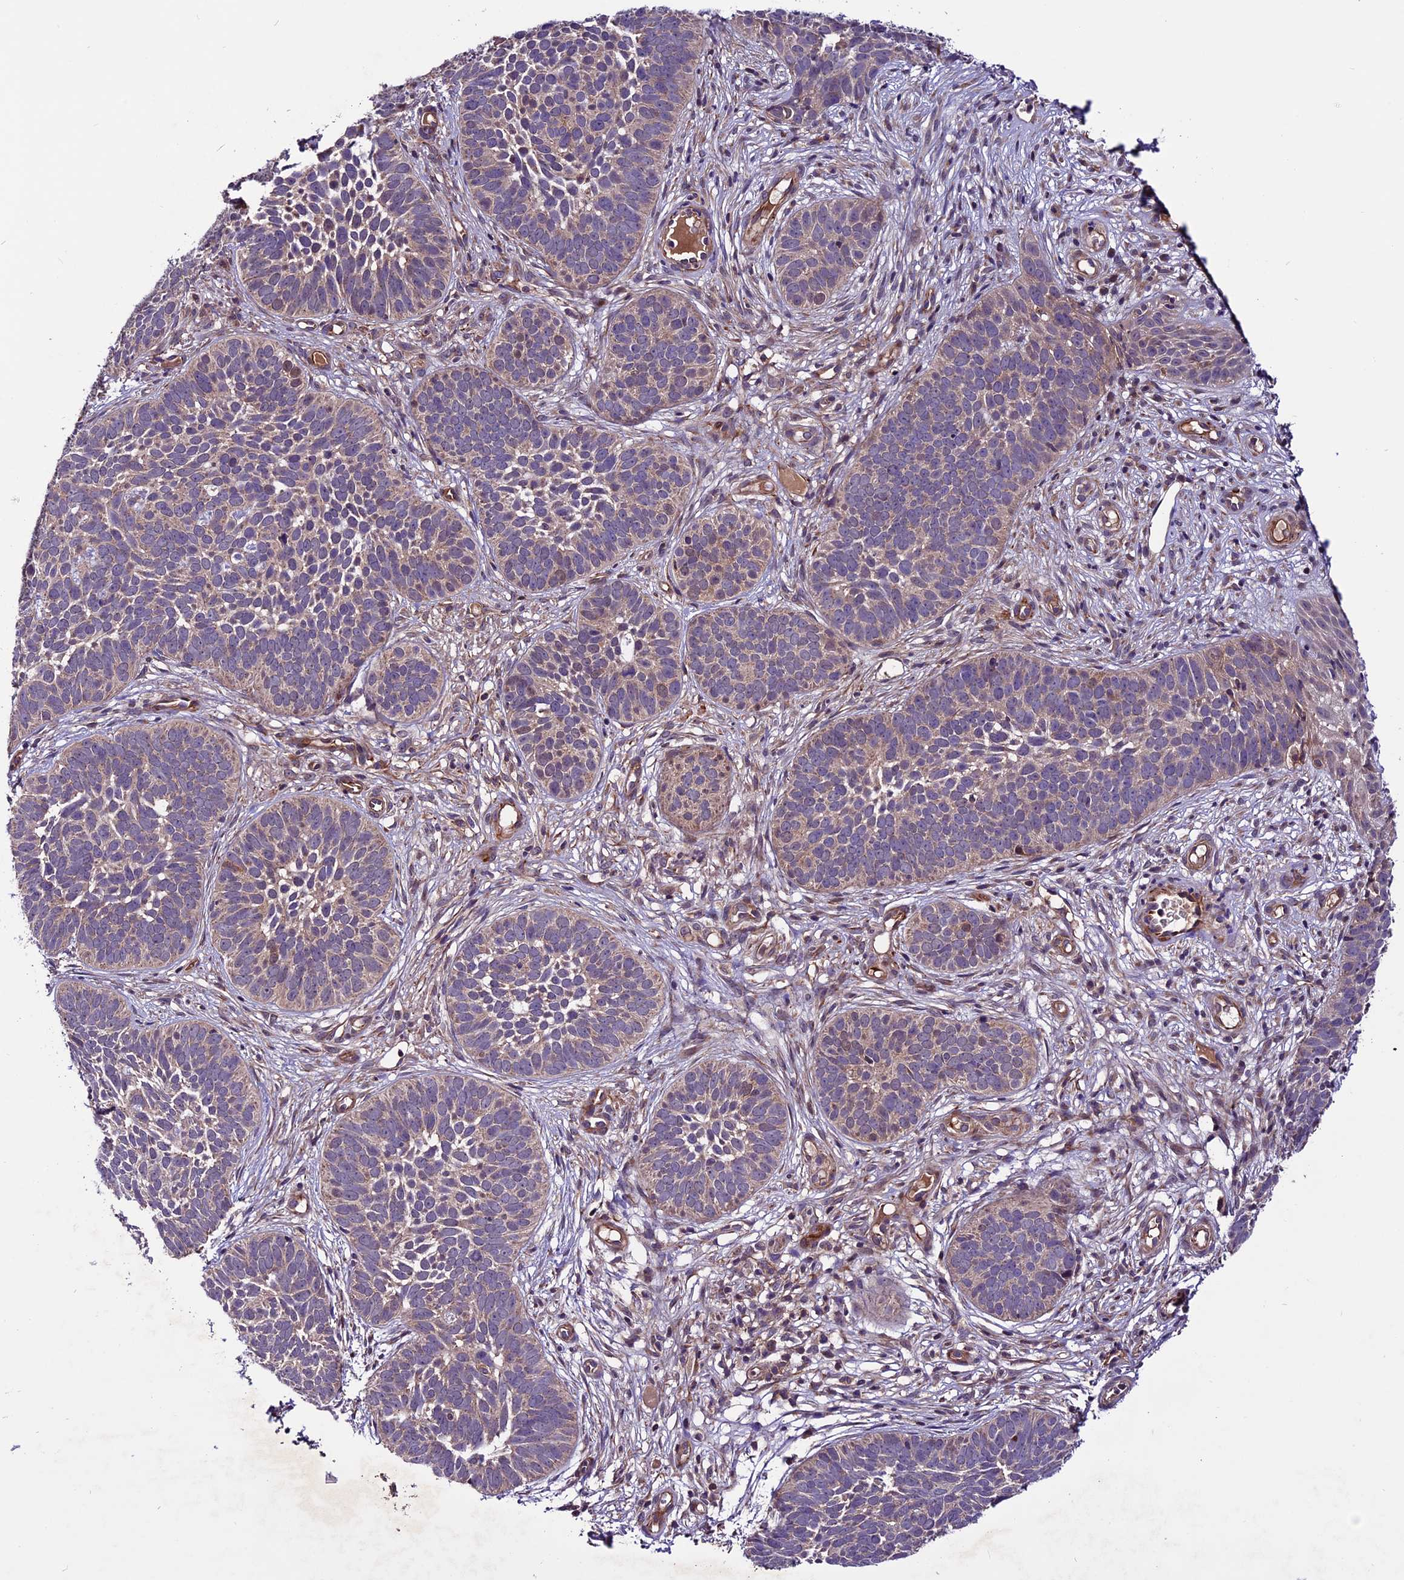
{"staining": {"intensity": "weak", "quantity": "25%-75%", "location": "cytoplasmic/membranous"}, "tissue": "skin cancer", "cell_type": "Tumor cells", "image_type": "cancer", "snomed": [{"axis": "morphology", "description": "Basal cell carcinoma"}, {"axis": "topography", "description": "Skin"}], "caption": "Skin cancer tissue displays weak cytoplasmic/membranous expression in approximately 25%-75% of tumor cells, visualized by immunohistochemistry.", "gene": "RINL", "patient": {"sex": "male", "age": 89}}